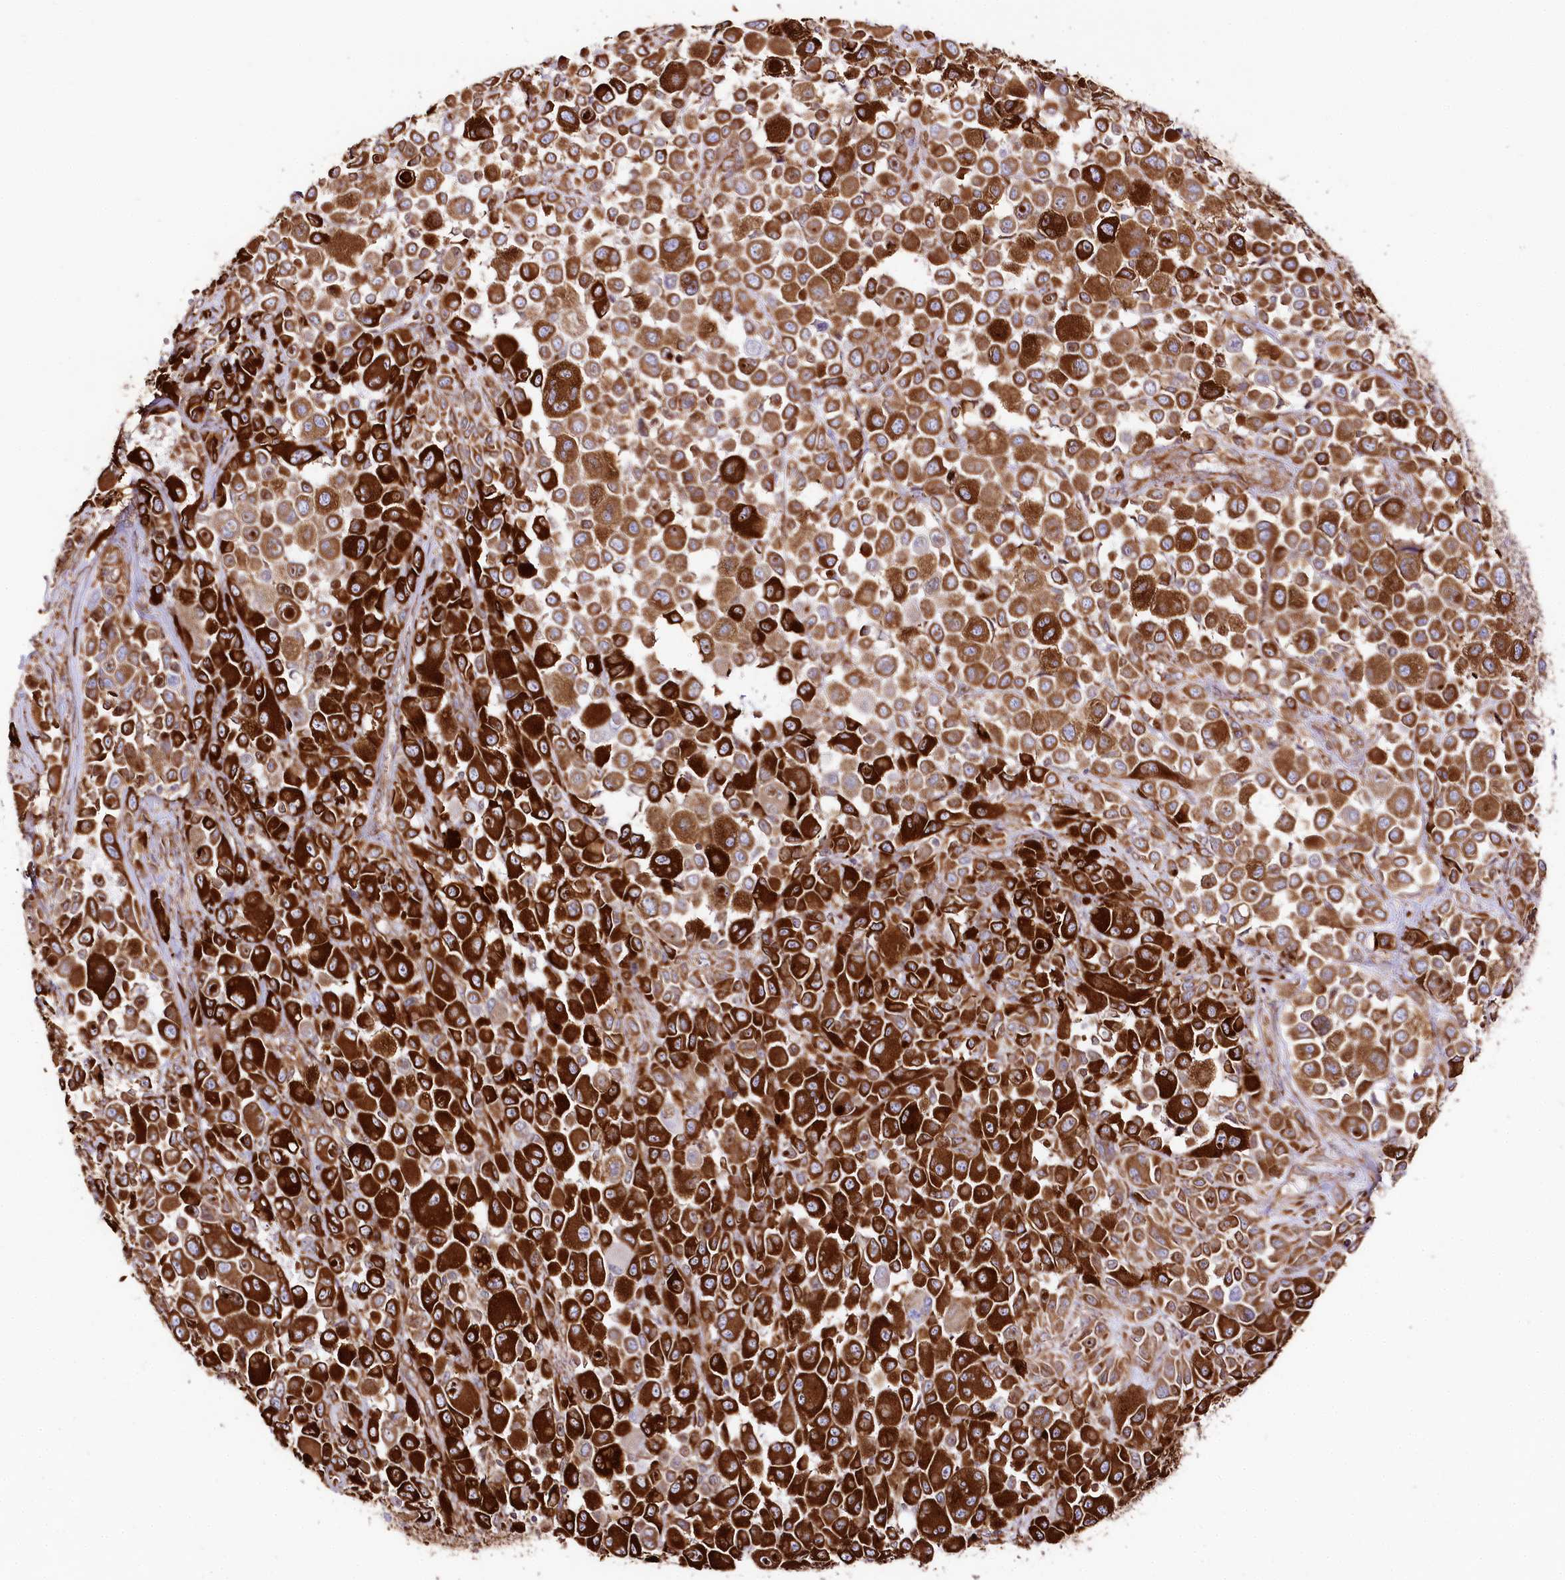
{"staining": {"intensity": "strong", "quantity": ">75%", "location": "cytoplasmic/membranous"}, "tissue": "melanoma", "cell_type": "Tumor cells", "image_type": "cancer", "snomed": [{"axis": "morphology", "description": "Malignant melanoma, NOS"}, {"axis": "topography", "description": "Skin of trunk"}], "caption": "Human malignant melanoma stained with a protein marker reveals strong staining in tumor cells.", "gene": "CNPY2", "patient": {"sex": "male", "age": 71}}